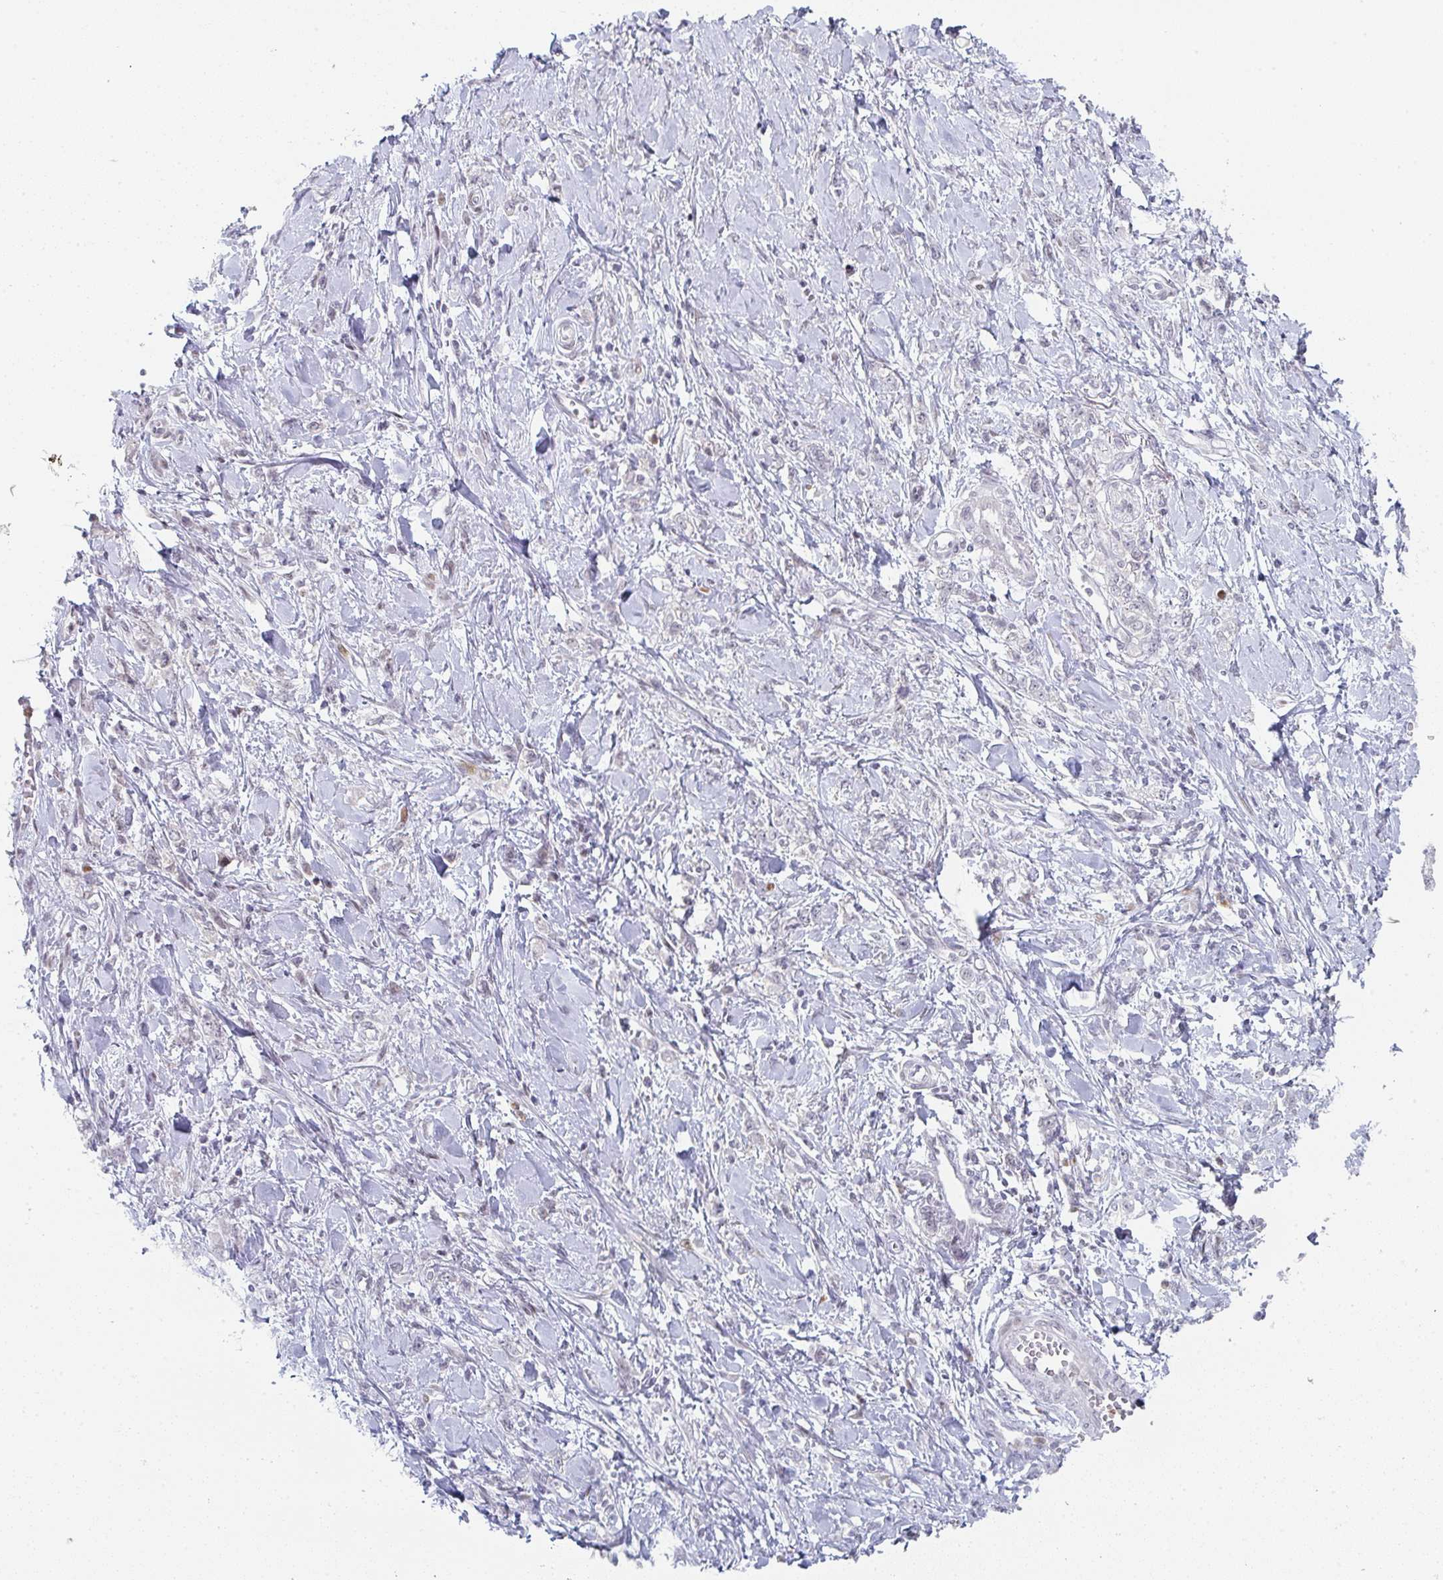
{"staining": {"intensity": "negative", "quantity": "none", "location": "none"}, "tissue": "stomach cancer", "cell_type": "Tumor cells", "image_type": "cancer", "snomed": [{"axis": "morphology", "description": "Adenocarcinoma, NOS"}, {"axis": "topography", "description": "Stomach"}], "caption": "There is no significant positivity in tumor cells of stomach cancer (adenocarcinoma).", "gene": "LIN54", "patient": {"sex": "female", "age": 76}}